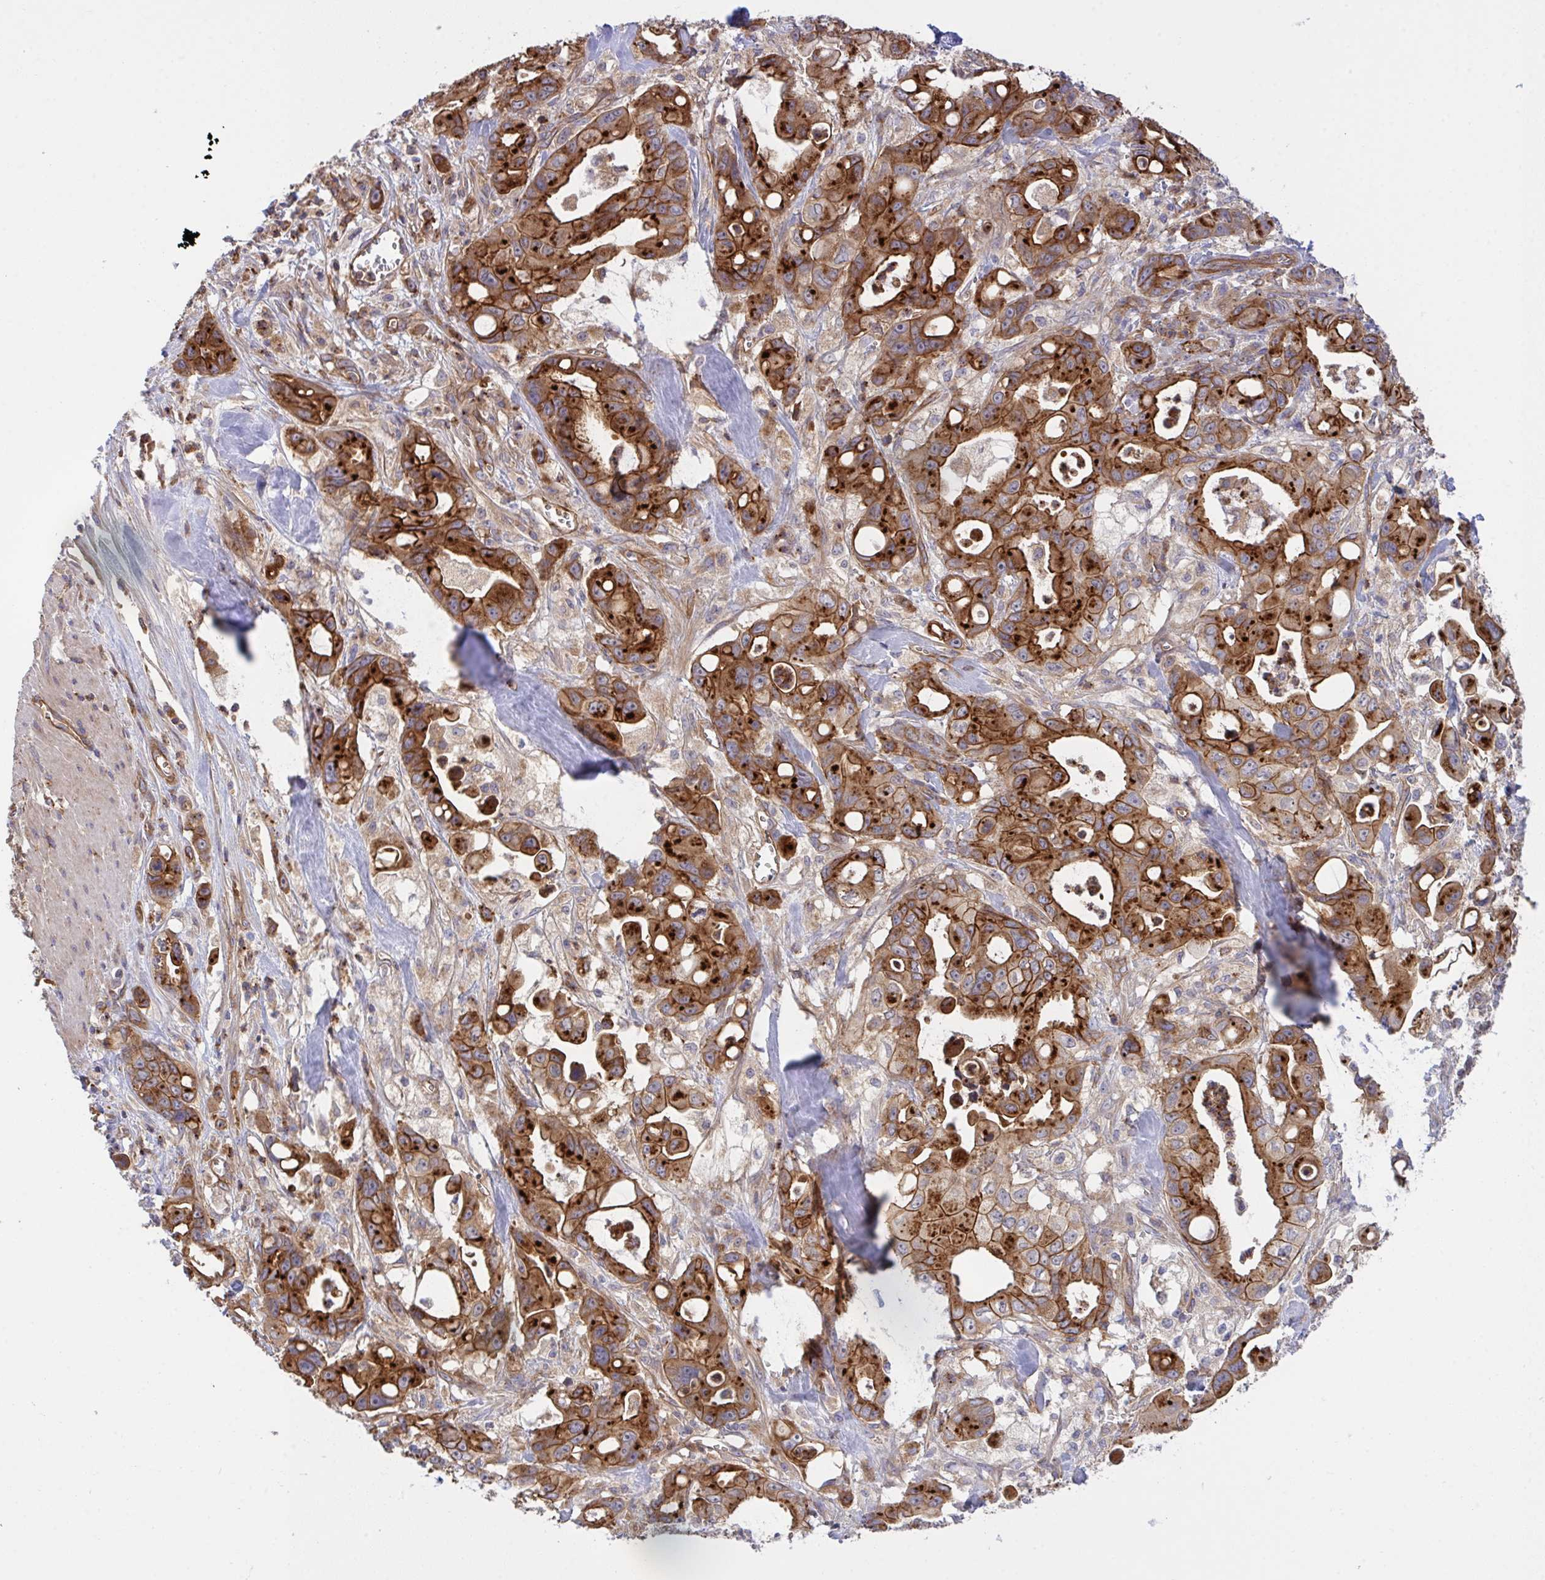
{"staining": {"intensity": "strong", "quantity": ">75%", "location": "cytoplasmic/membranous"}, "tissue": "pancreatic cancer", "cell_type": "Tumor cells", "image_type": "cancer", "snomed": [{"axis": "morphology", "description": "Adenocarcinoma, NOS"}, {"axis": "topography", "description": "Pancreas"}], "caption": "Protein analysis of pancreatic cancer tissue exhibits strong cytoplasmic/membranous expression in about >75% of tumor cells.", "gene": "C4orf36", "patient": {"sex": "male", "age": 68}}